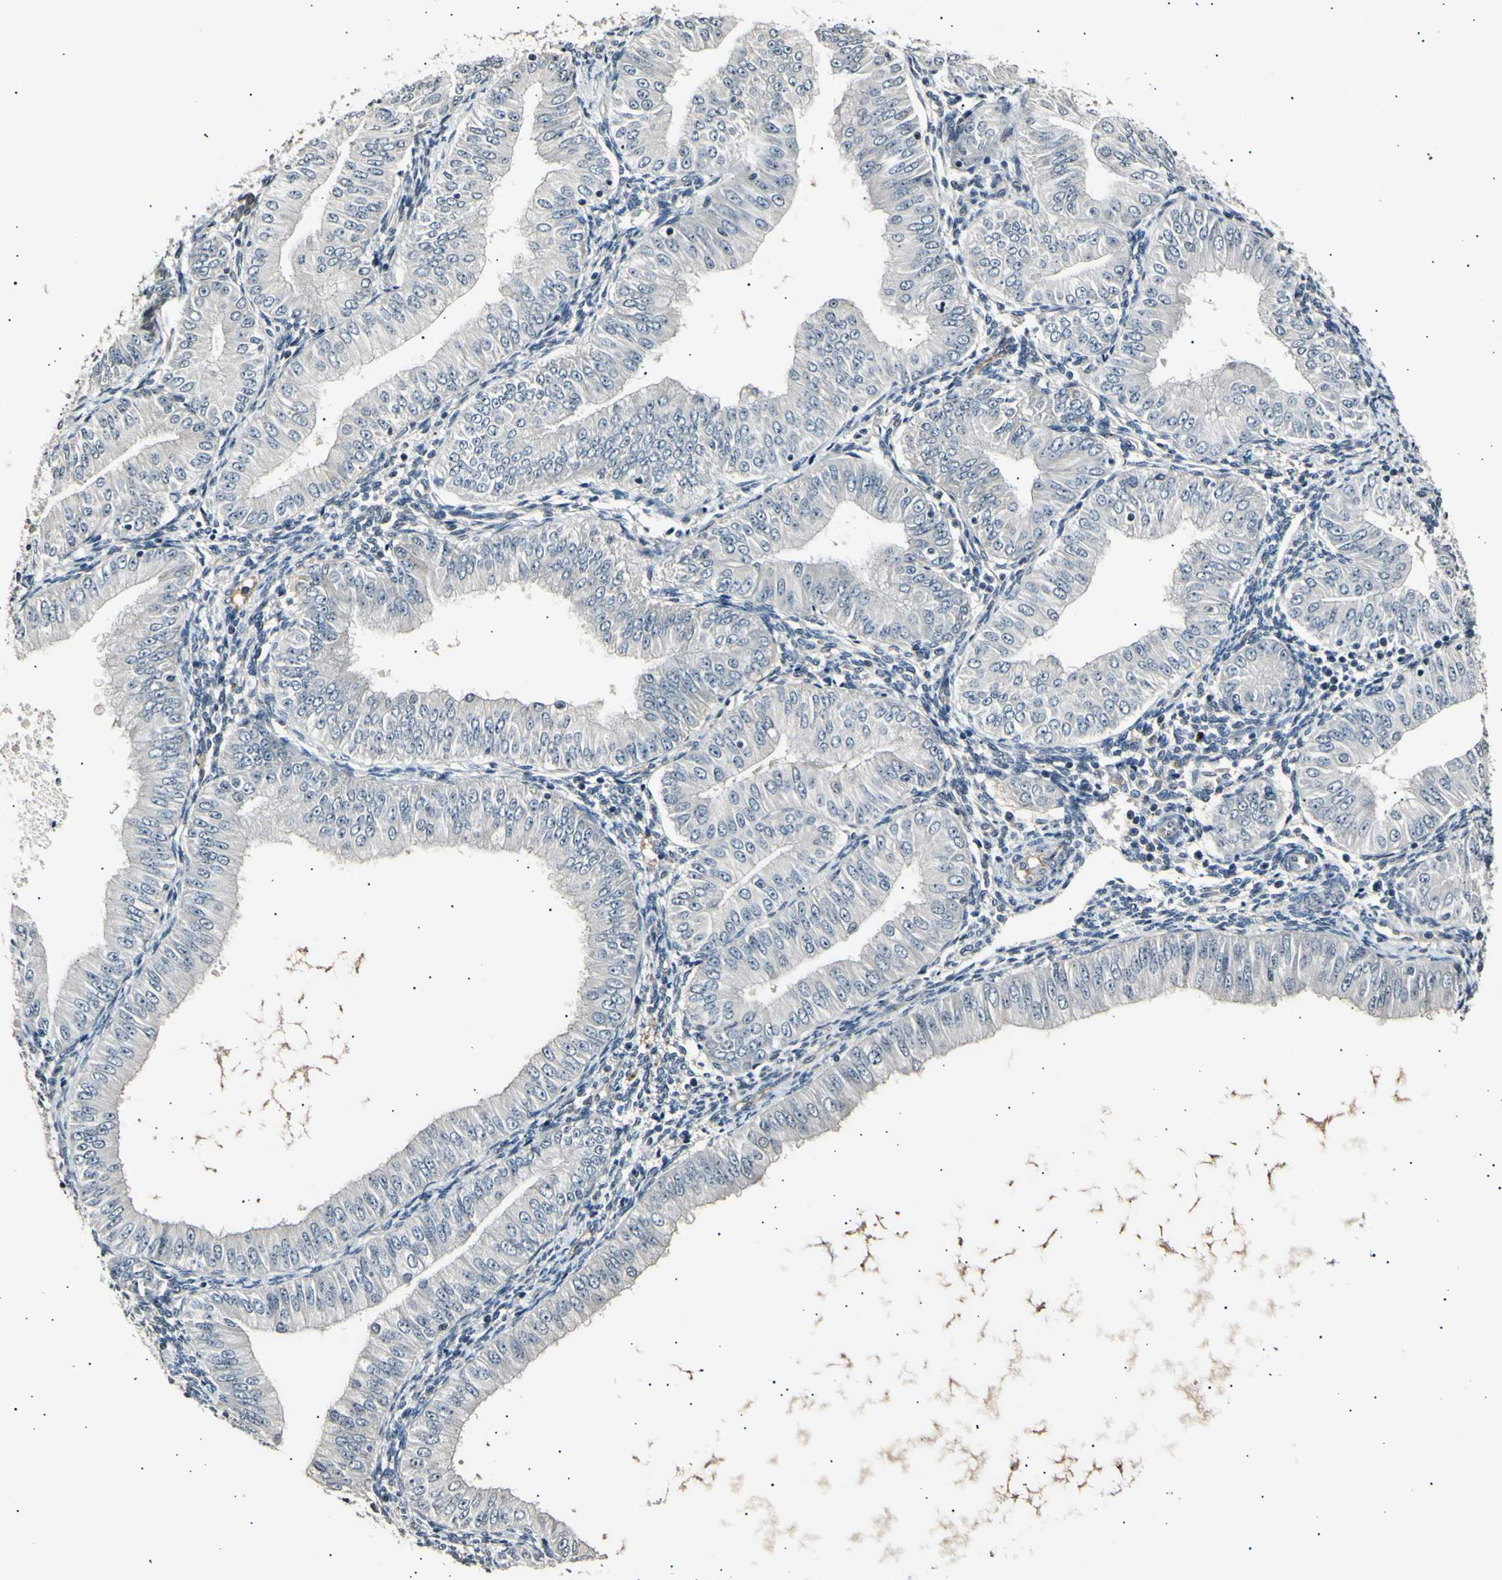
{"staining": {"intensity": "negative", "quantity": "none", "location": "none"}, "tissue": "endometrial cancer", "cell_type": "Tumor cells", "image_type": "cancer", "snomed": [{"axis": "morphology", "description": "Normal tissue, NOS"}, {"axis": "morphology", "description": "Adenocarcinoma, NOS"}, {"axis": "topography", "description": "Endometrium"}], "caption": "This is an IHC photomicrograph of endometrial cancer. There is no staining in tumor cells.", "gene": "AK1", "patient": {"sex": "female", "age": 53}}